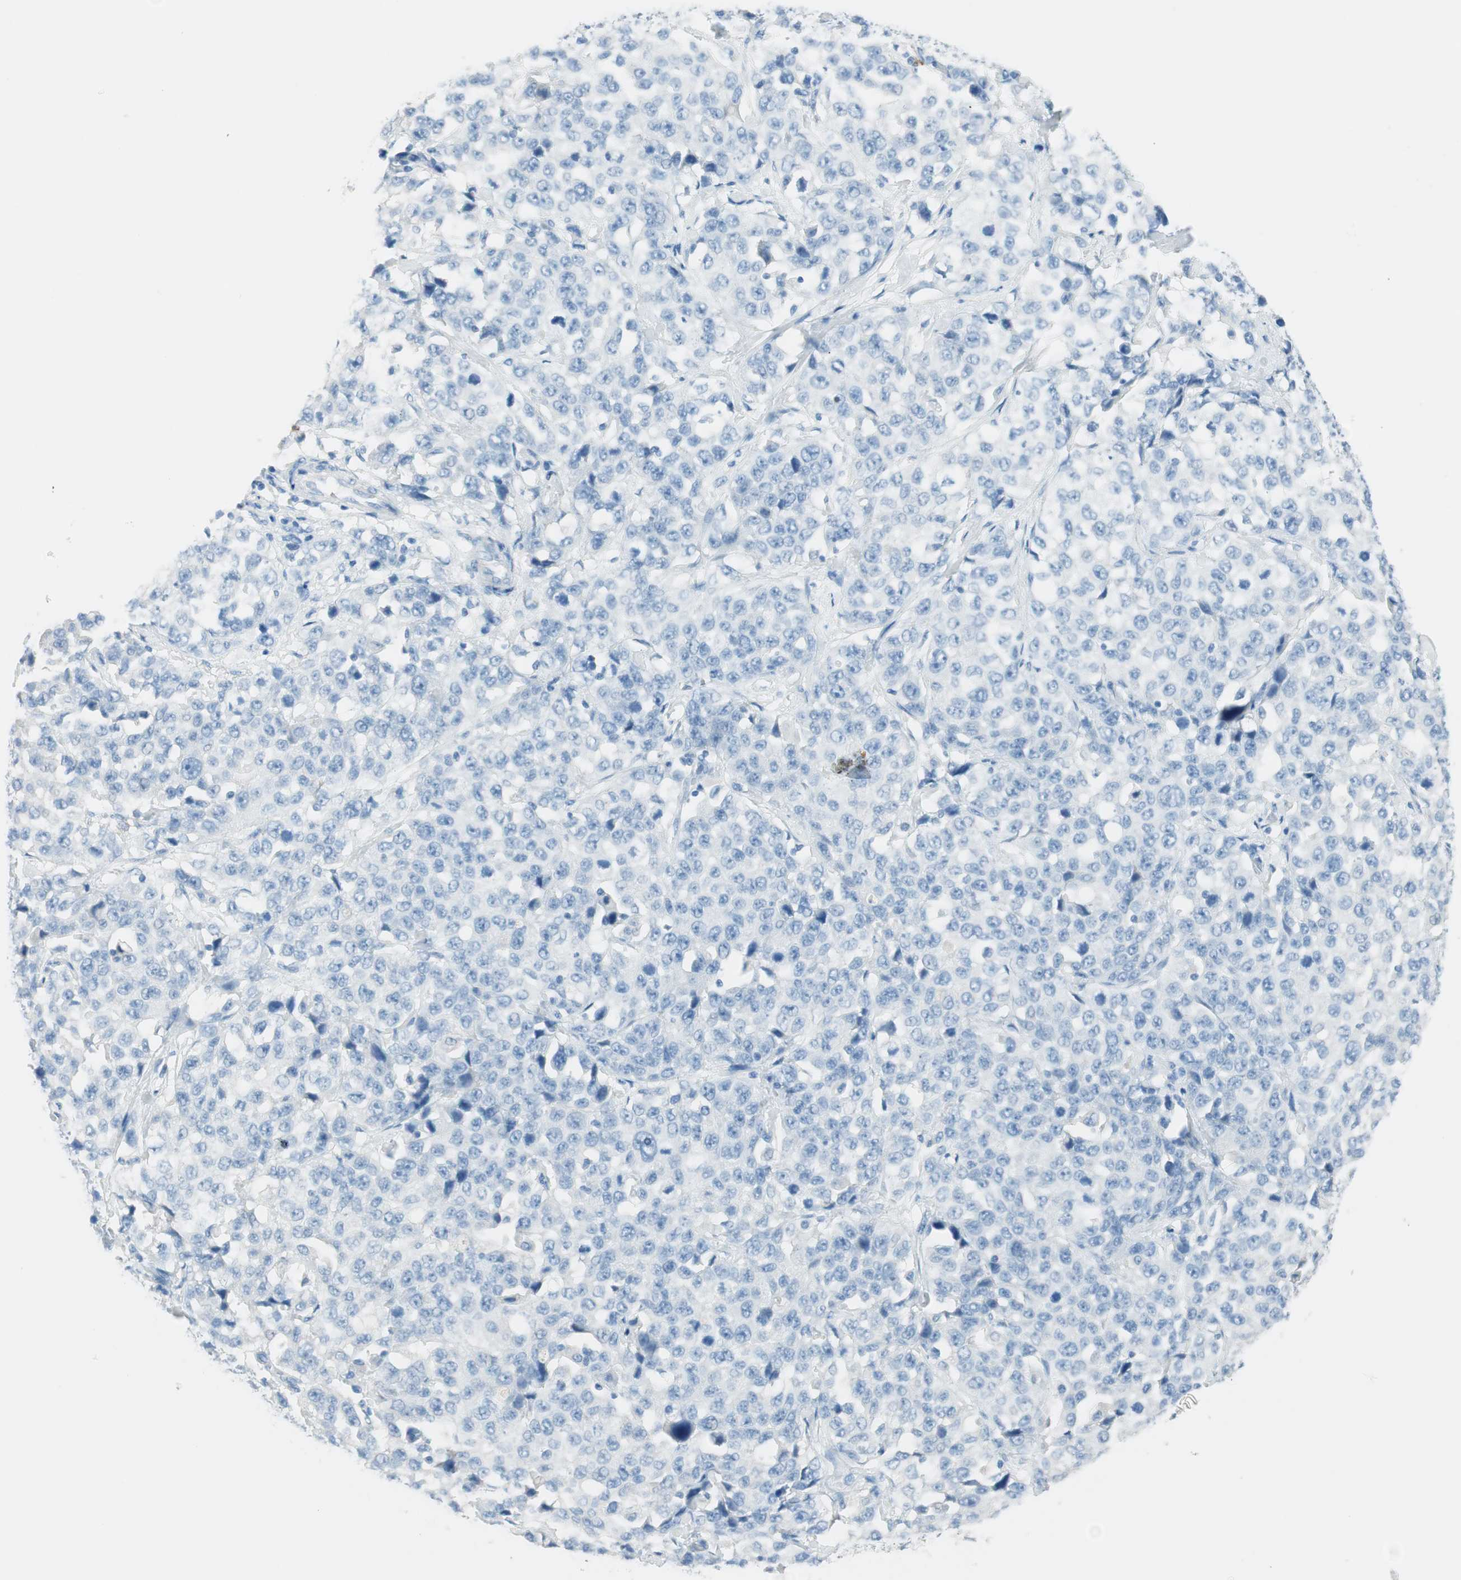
{"staining": {"intensity": "negative", "quantity": "none", "location": "none"}, "tissue": "stomach cancer", "cell_type": "Tumor cells", "image_type": "cancer", "snomed": [{"axis": "morphology", "description": "Normal tissue, NOS"}, {"axis": "morphology", "description": "Adenocarcinoma, NOS"}, {"axis": "topography", "description": "Stomach"}], "caption": "Immunohistochemical staining of human stomach cancer shows no significant expression in tumor cells. (Immunohistochemistry, brightfield microscopy, high magnification).", "gene": "TNFRSF13C", "patient": {"sex": "male", "age": 48}}